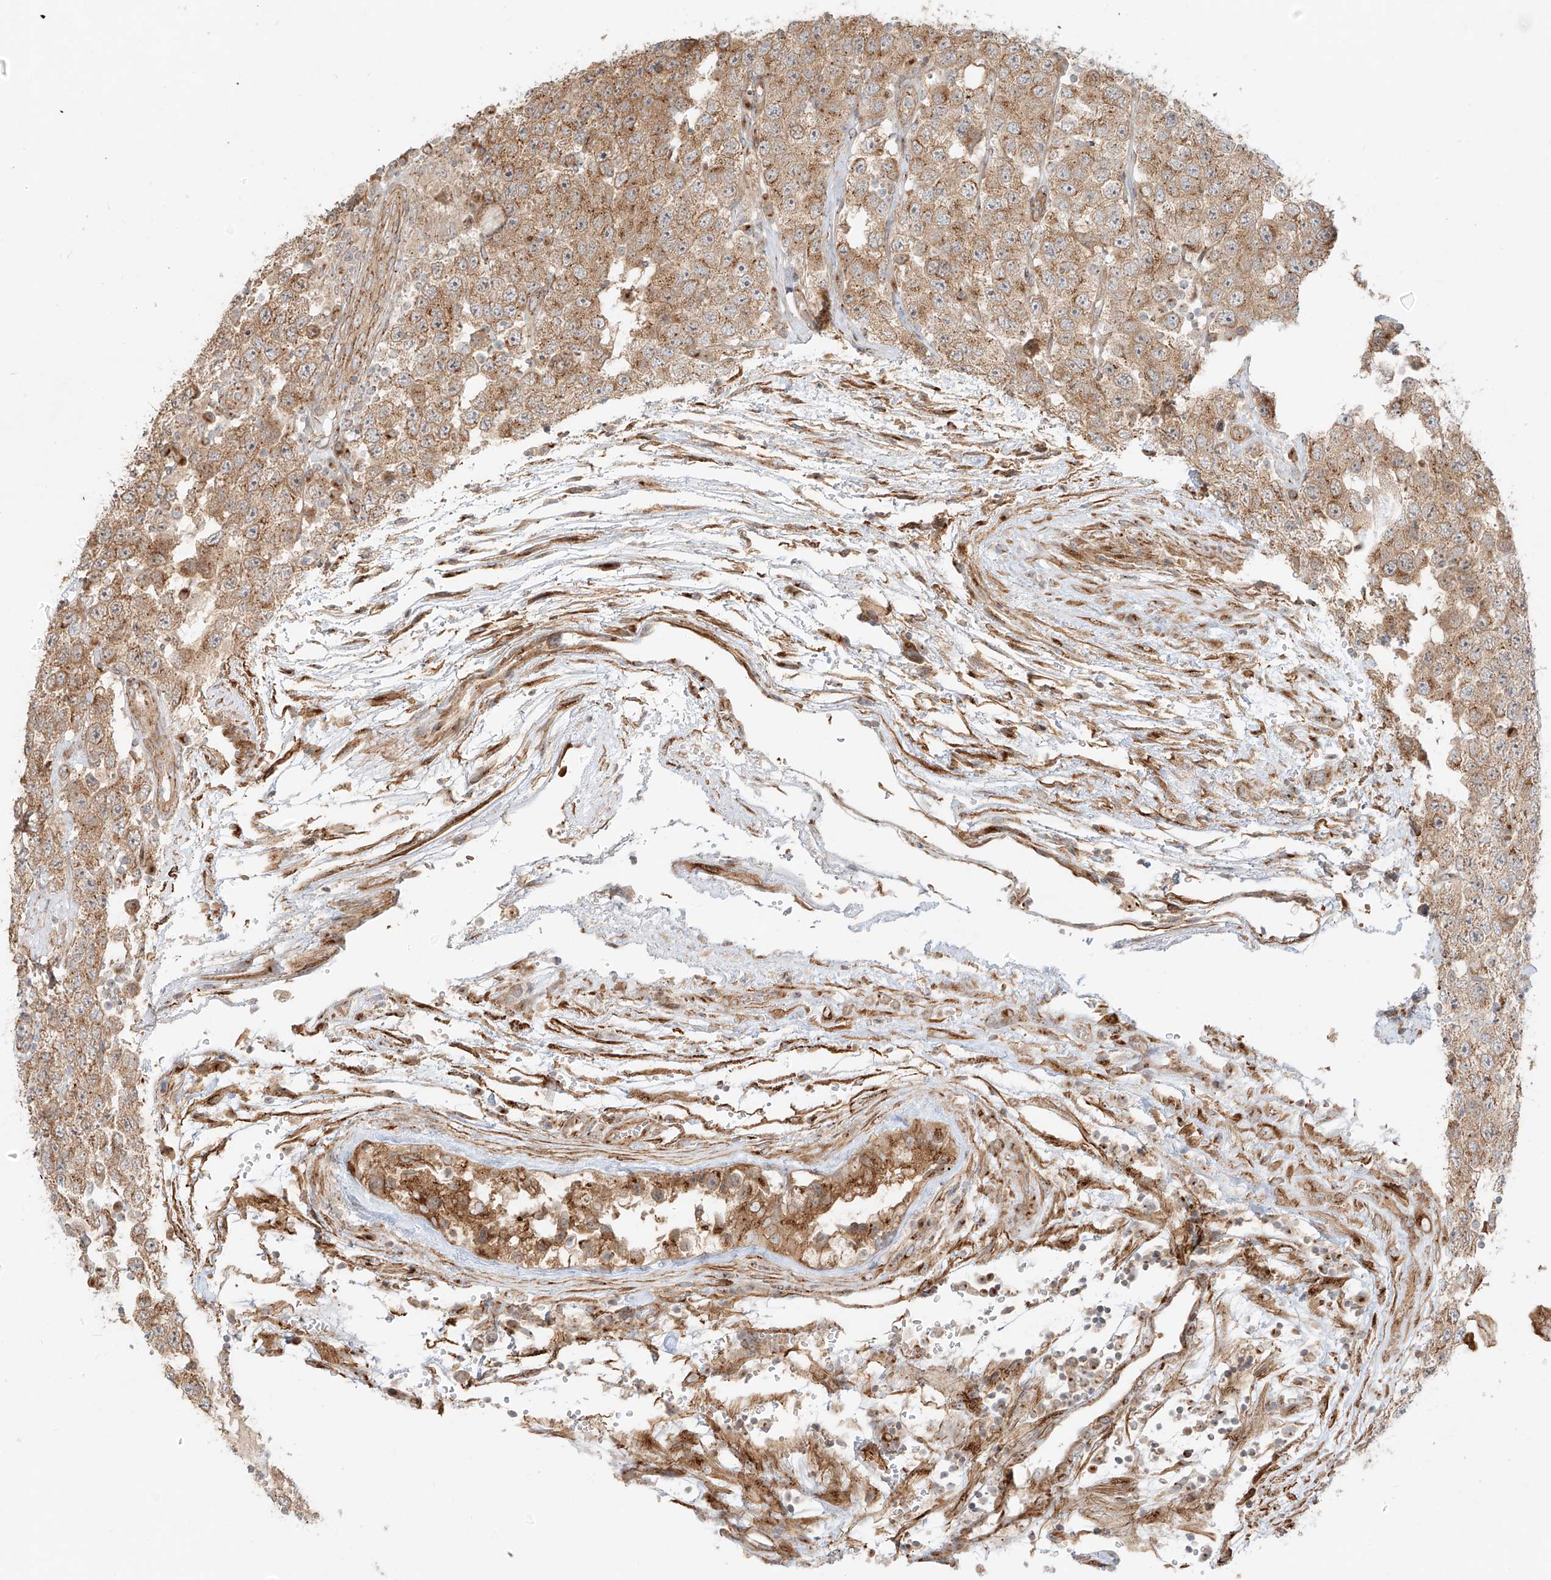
{"staining": {"intensity": "moderate", "quantity": ">75%", "location": "cytoplasmic/membranous"}, "tissue": "testis cancer", "cell_type": "Tumor cells", "image_type": "cancer", "snomed": [{"axis": "morphology", "description": "Carcinoma, Embryonal, NOS"}, {"axis": "topography", "description": "Testis"}], "caption": "The immunohistochemical stain shows moderate cytoplasmic/membranous staining in tumor cells of testis embryonal carcinoma tissue. (Brightfield microscopy of DAB IHC at high magnification).", "gene": "ZNF287", "patient": {"sex": "male", "age": 36}}